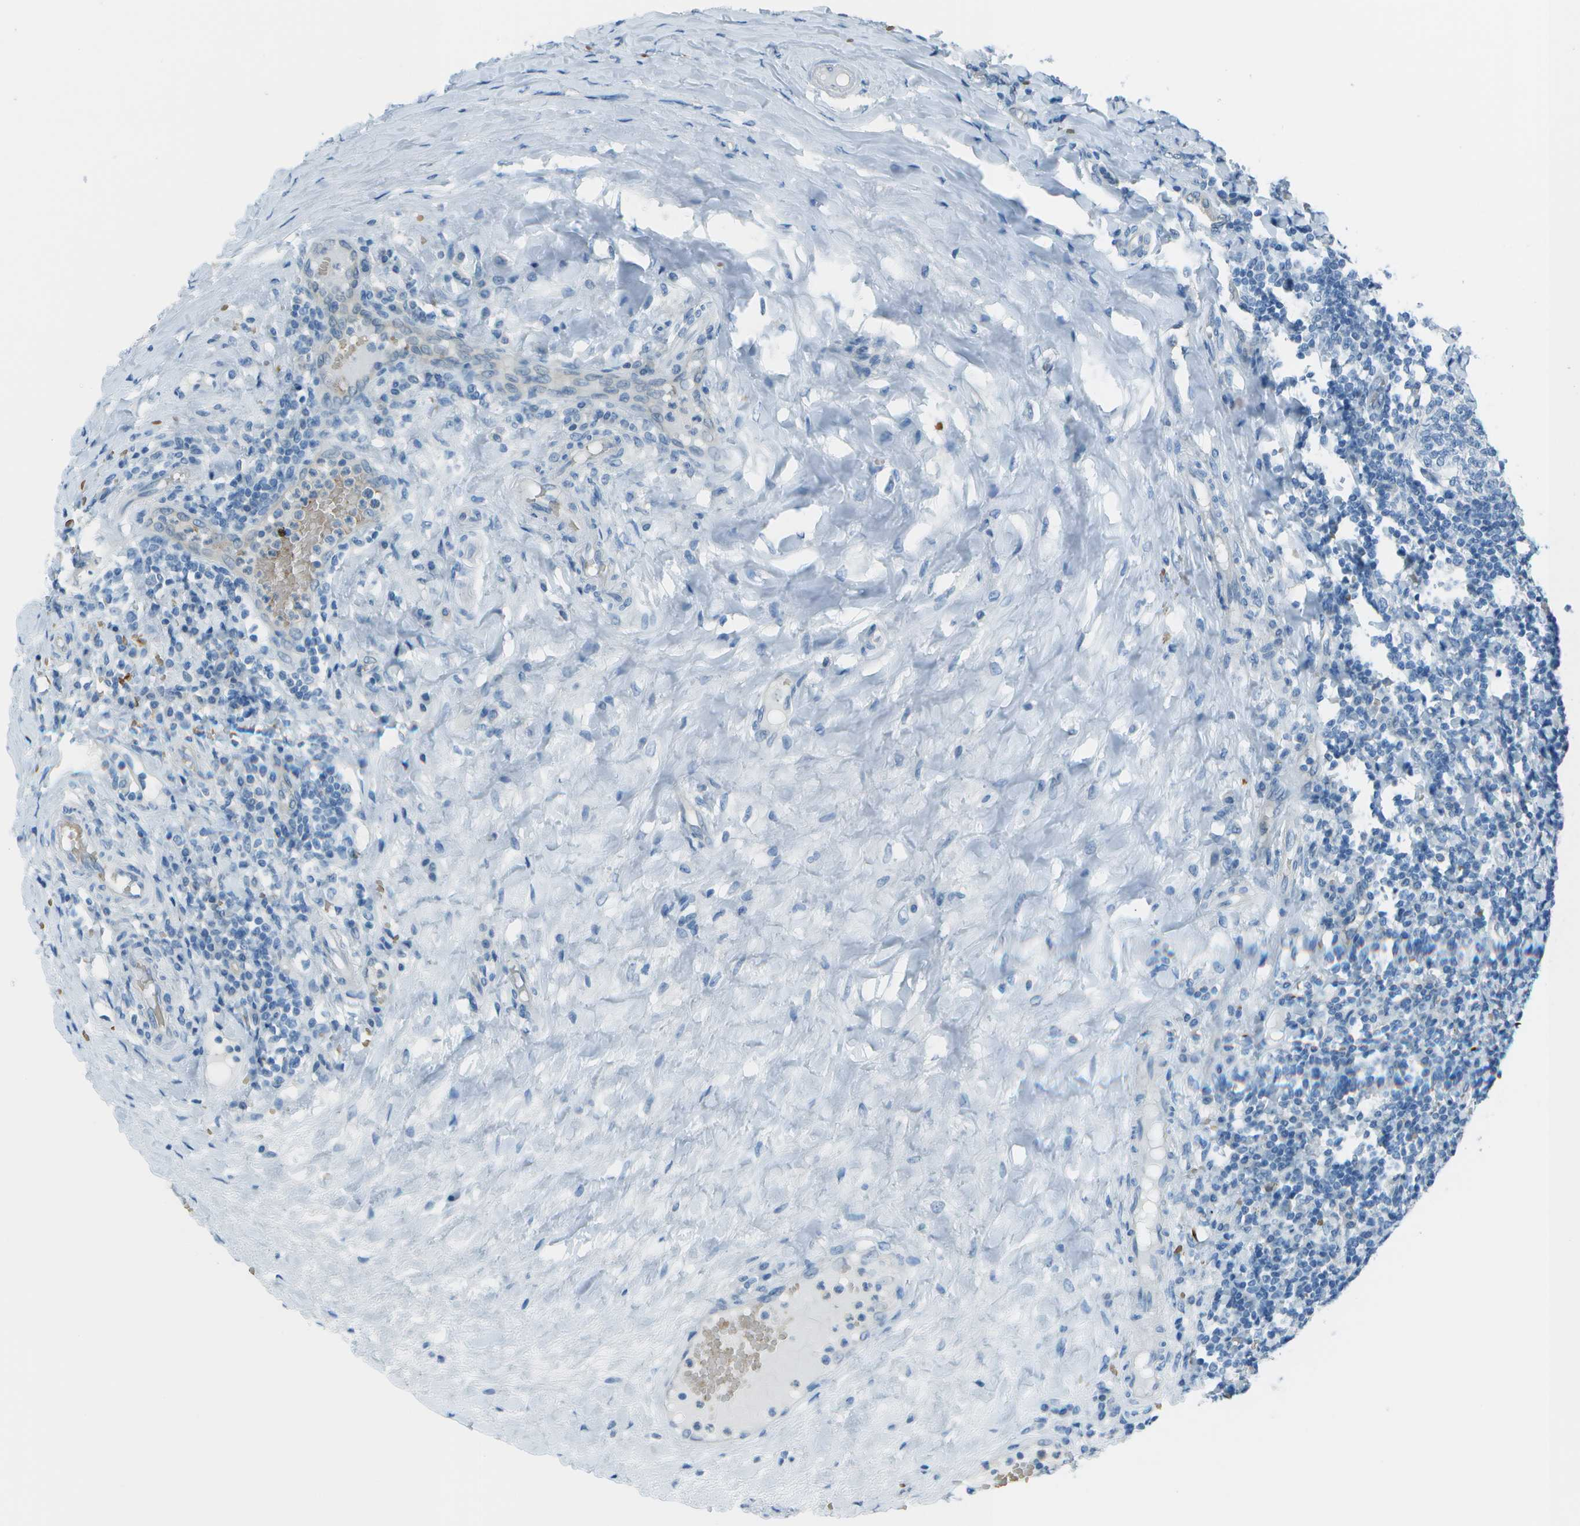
{"staining": {"intensity": "negative", "quantity": "none", "location": "none"}, "tissue": "tonsil", "cell_type": "Germinal center cells", "image_type": "normal", "snomed": [{"axis": "morphology", "description": "Normal tissue, NOS"}, {"axis": "topography", "description": "Tonsil"}], "caption": "Histopathology image shows no significant protein expression in germinal center cells of unremarkable tonsil.", "gene": "ASL", "patient": {"sex": "female", "age": 19}}